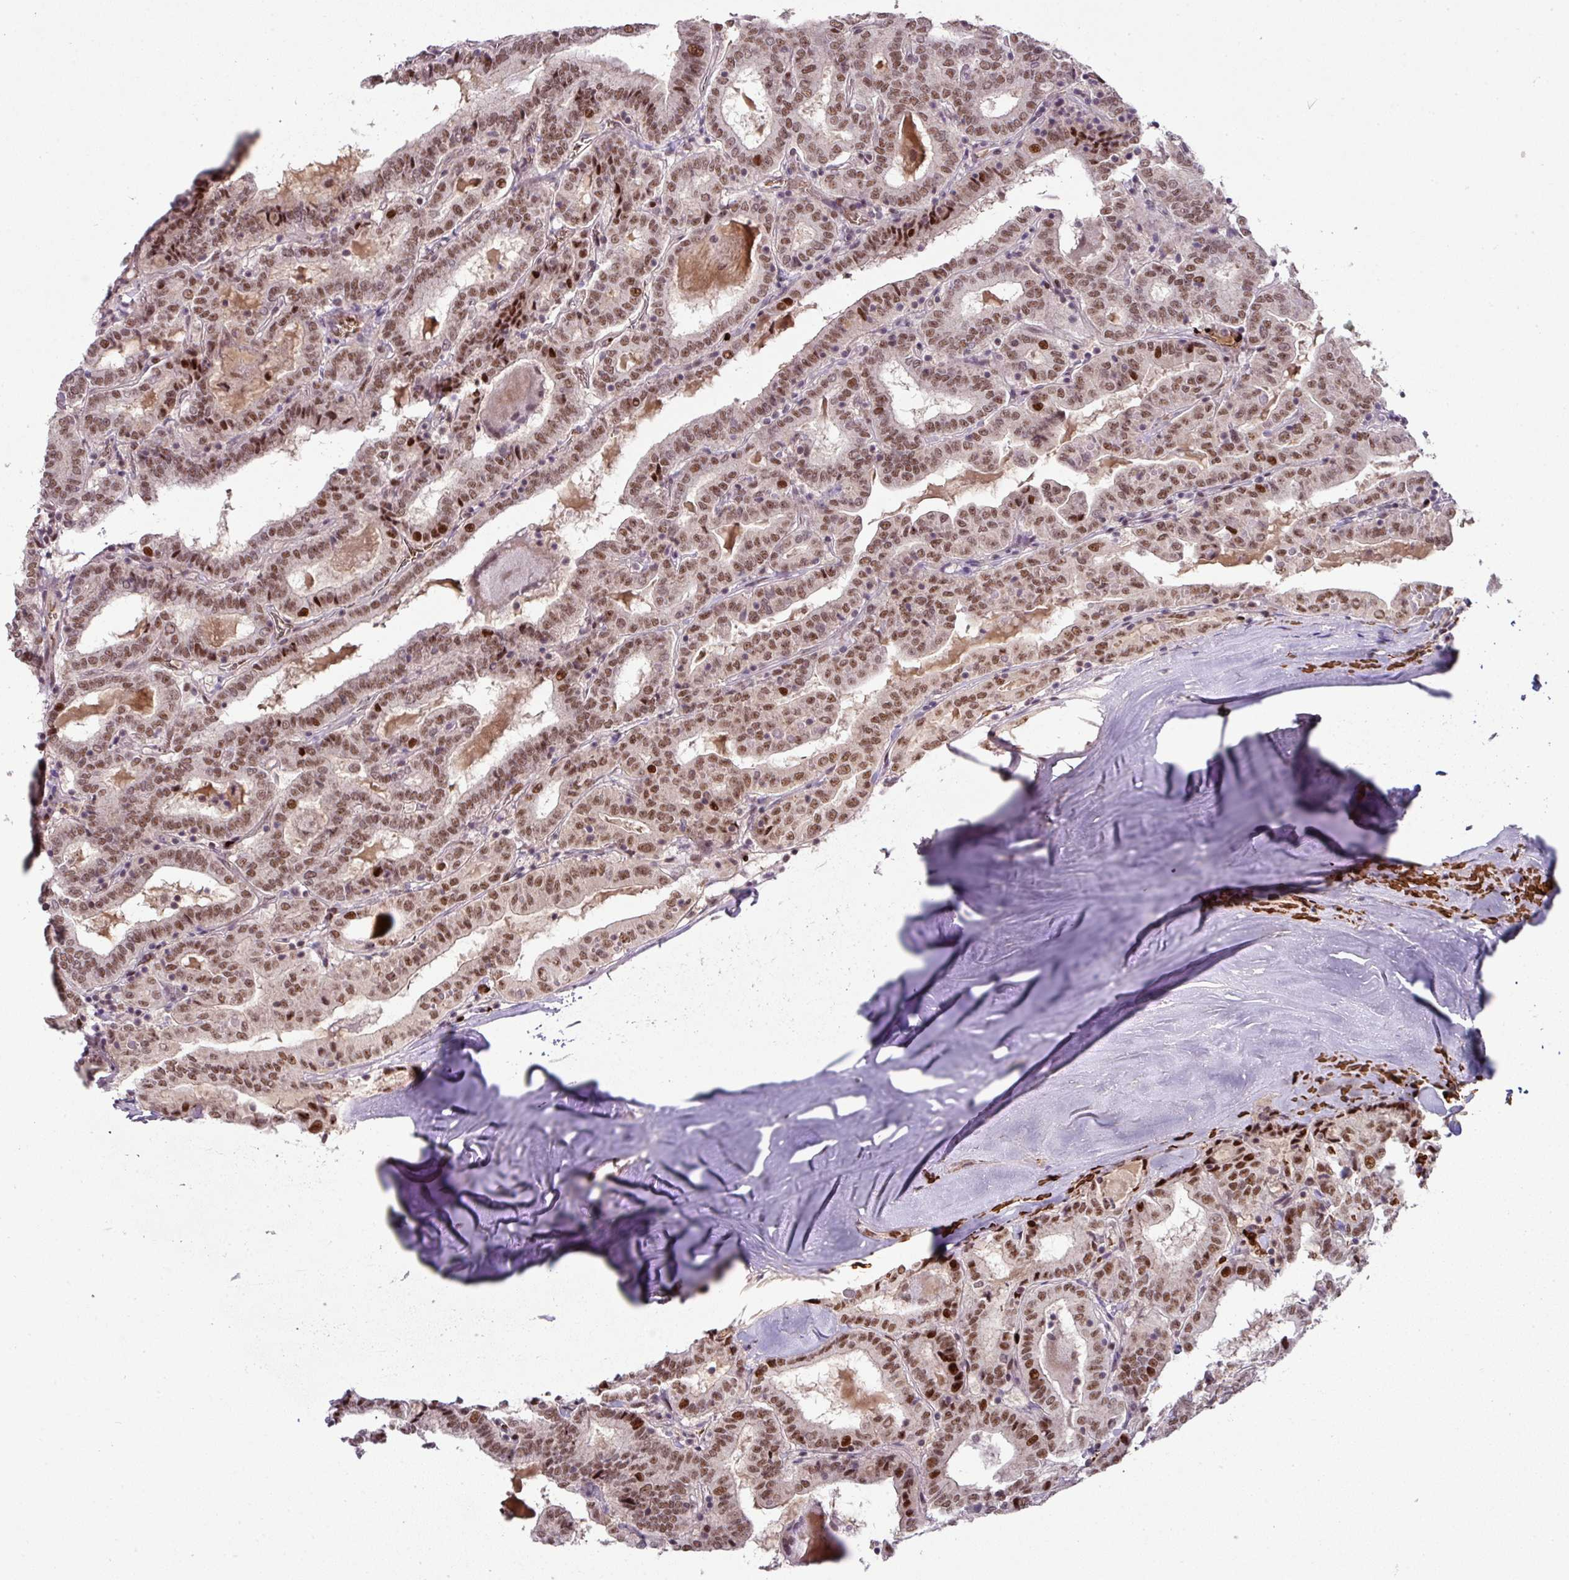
{"staining": {"intensity": "moderate", "quantity": ">75%", "location": "nuclear"}, "tissue": "thyroid cancer", "cell_type": "Tumor cells", "image_type": "cancer", "snomed": [{"axis": "morphology", "description": "Papillary adenocarcinoma, NOS"}, {"axis": "topography", "description": "Thyroid gland"}], "caption": "Immunohistochemistry of human thyroid cancer (papillary adenocarcinoma) displays medium levels of moderate nuclear staining in approximately >75% of tumor cells.", "gene": "NEIL1", "patient": {"sex": "female", "age": 72}}